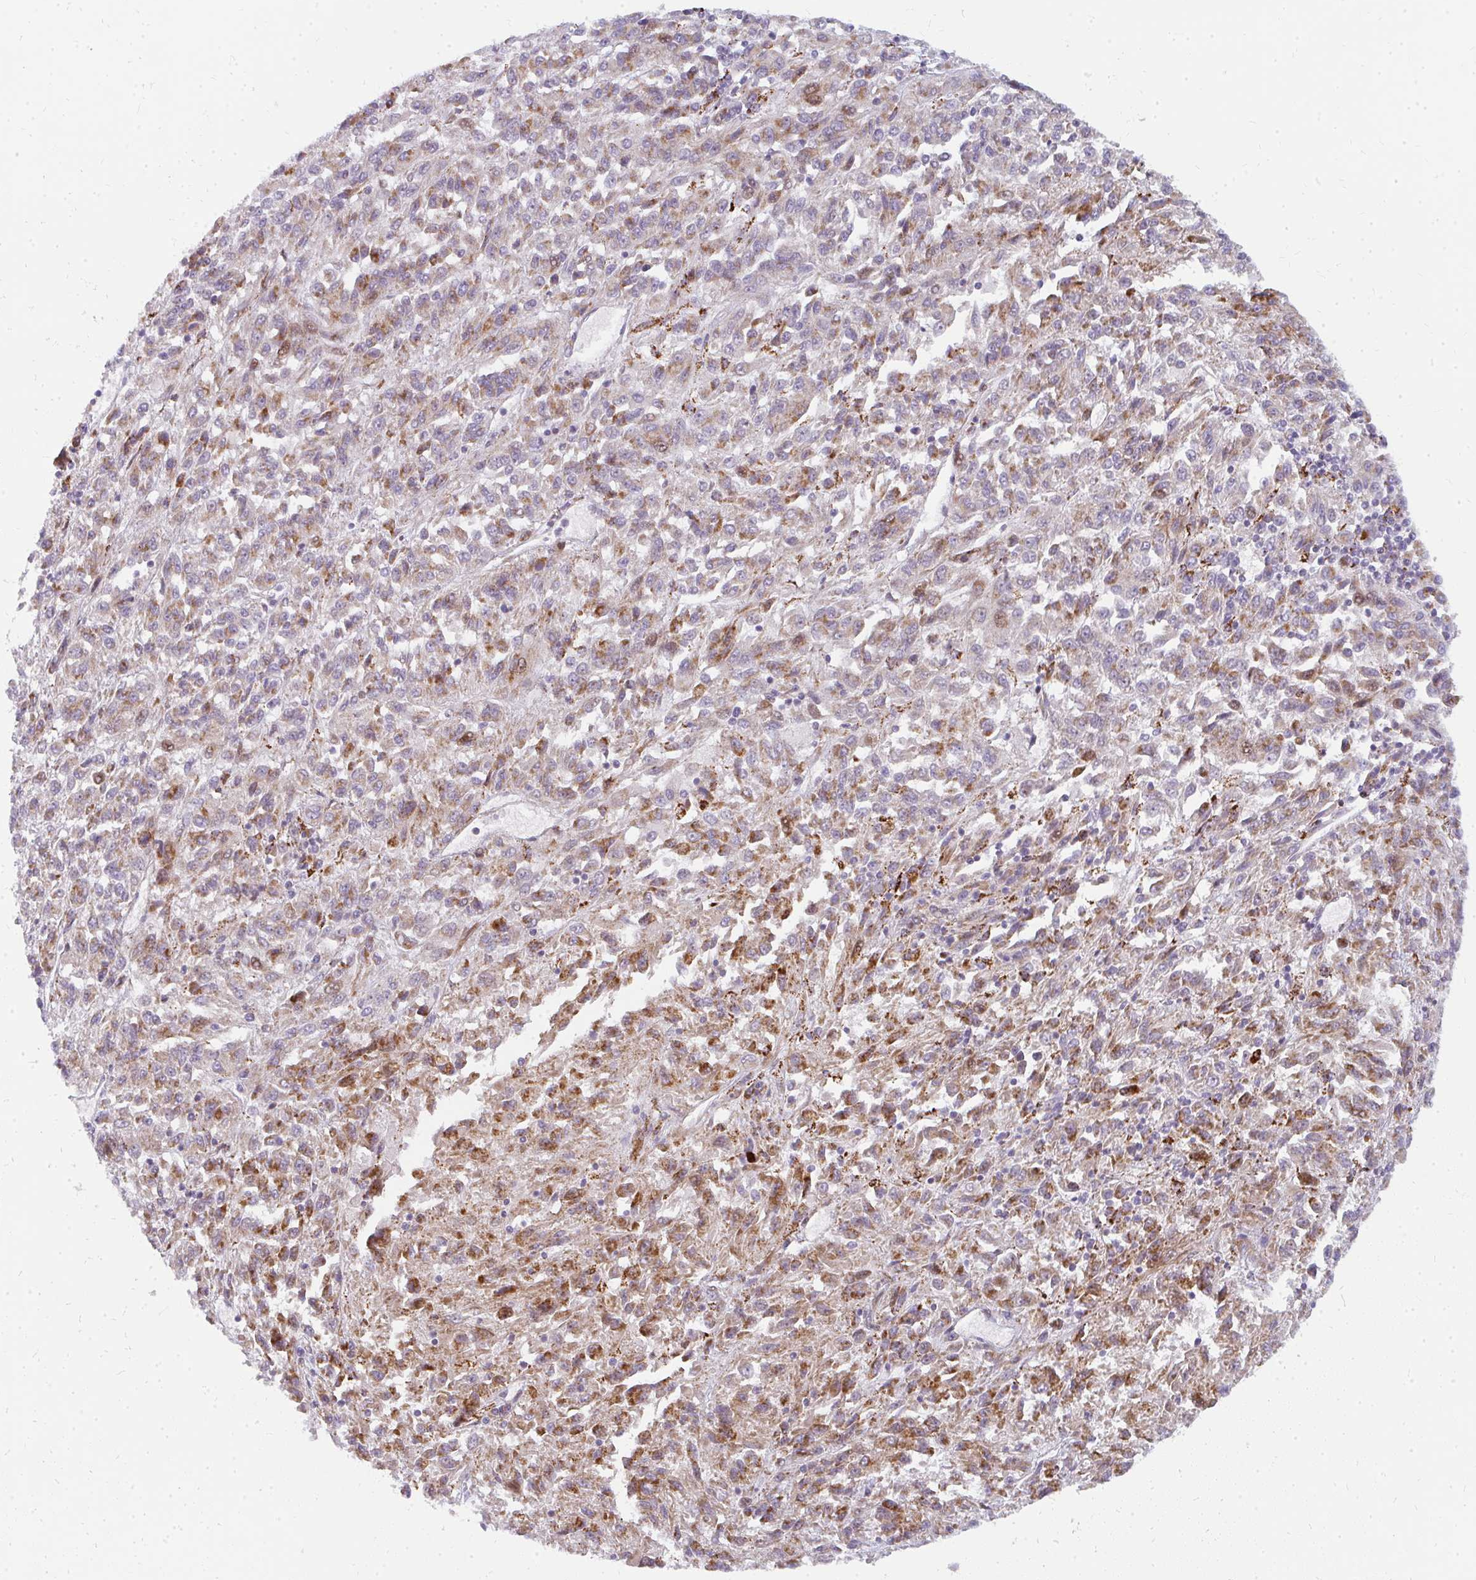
{"staining": {"intensity": "moderate", "quantity": "25%-75%", "location": "cytoplasmic/membranous"}, "tissue": "melanoma", "cell_type": "Tumor cells", "image_type": "cancer", "snomed": [{"axis": "morphology", "description": "Malignant melanoma, Metastatic site"}, {"axis": "topography", "description": "Lung"}], "caption": "Malignant melanoma (metastatic site) tissue demonstrates moderate cytoplasmic/membranous staining in about 25%-75% of tumor cells, visualized by immunohistochemistry.", "gene": "PLA2G5", "patient": {"sex": "male", "age": 64}}